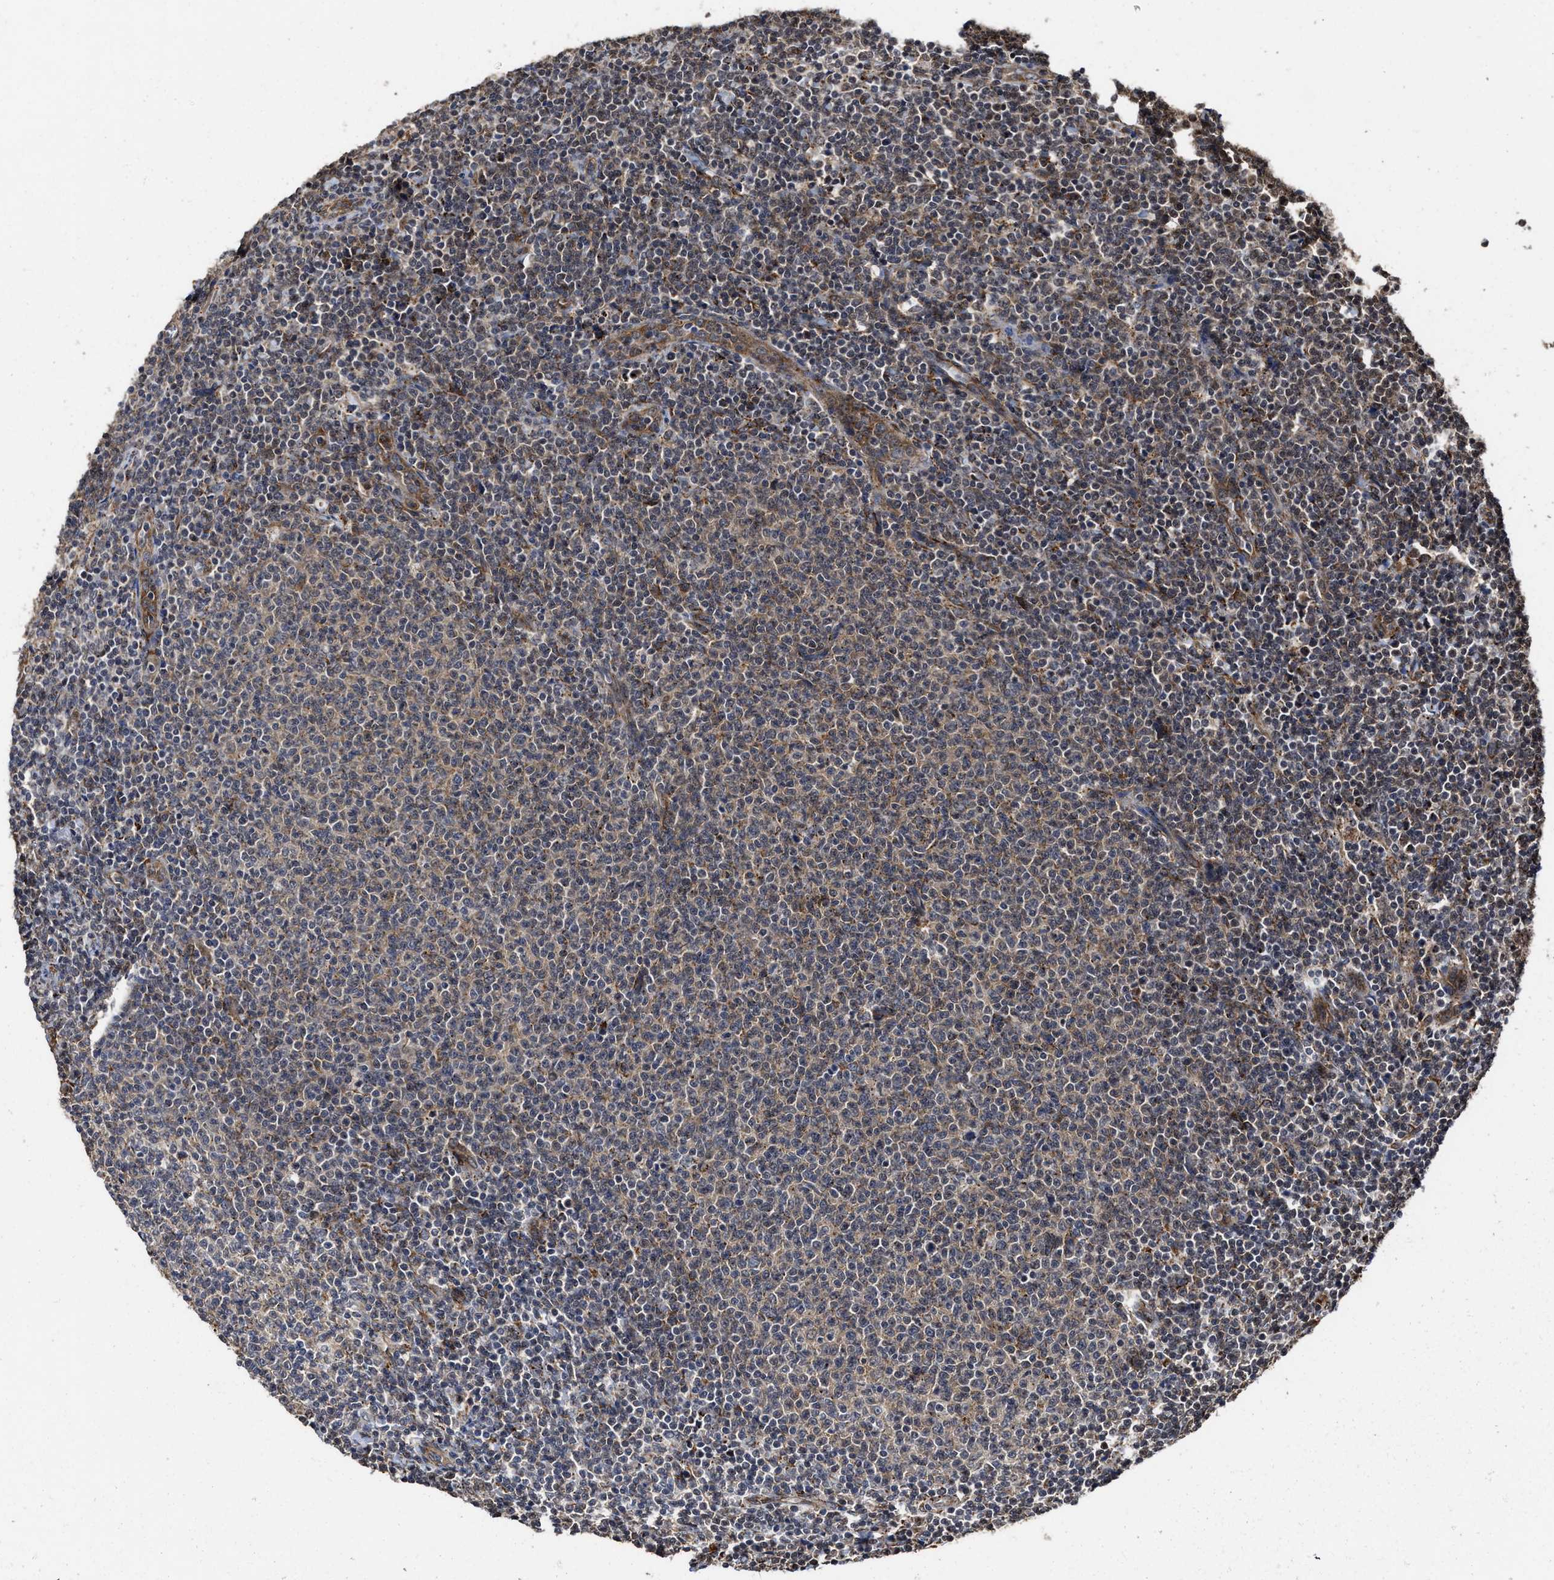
{"staining": {"intensity": "weak", "quantity": "25%-75%", "location": "cytoplasmic/membranous"}, "tissue": "lymphoma", "cell_type": "Tumor cells", "image_type": "cancer", "snomed": [{"axis": "morphology", "description": "Malignant lymphoma, non-Hodgkin's type, Low grade"}, {"axis": "topography", "description": "Lymph node"}], "caption": "Weak cytoplasmic/membranous protein positivity is seen in approximately 25%-75% of tumor cells in low-grade malignant lymphoma, non-Hodgkin's type.", "gene": "SEPTIN2", "patient": {"sex": "male", "age": 66}}